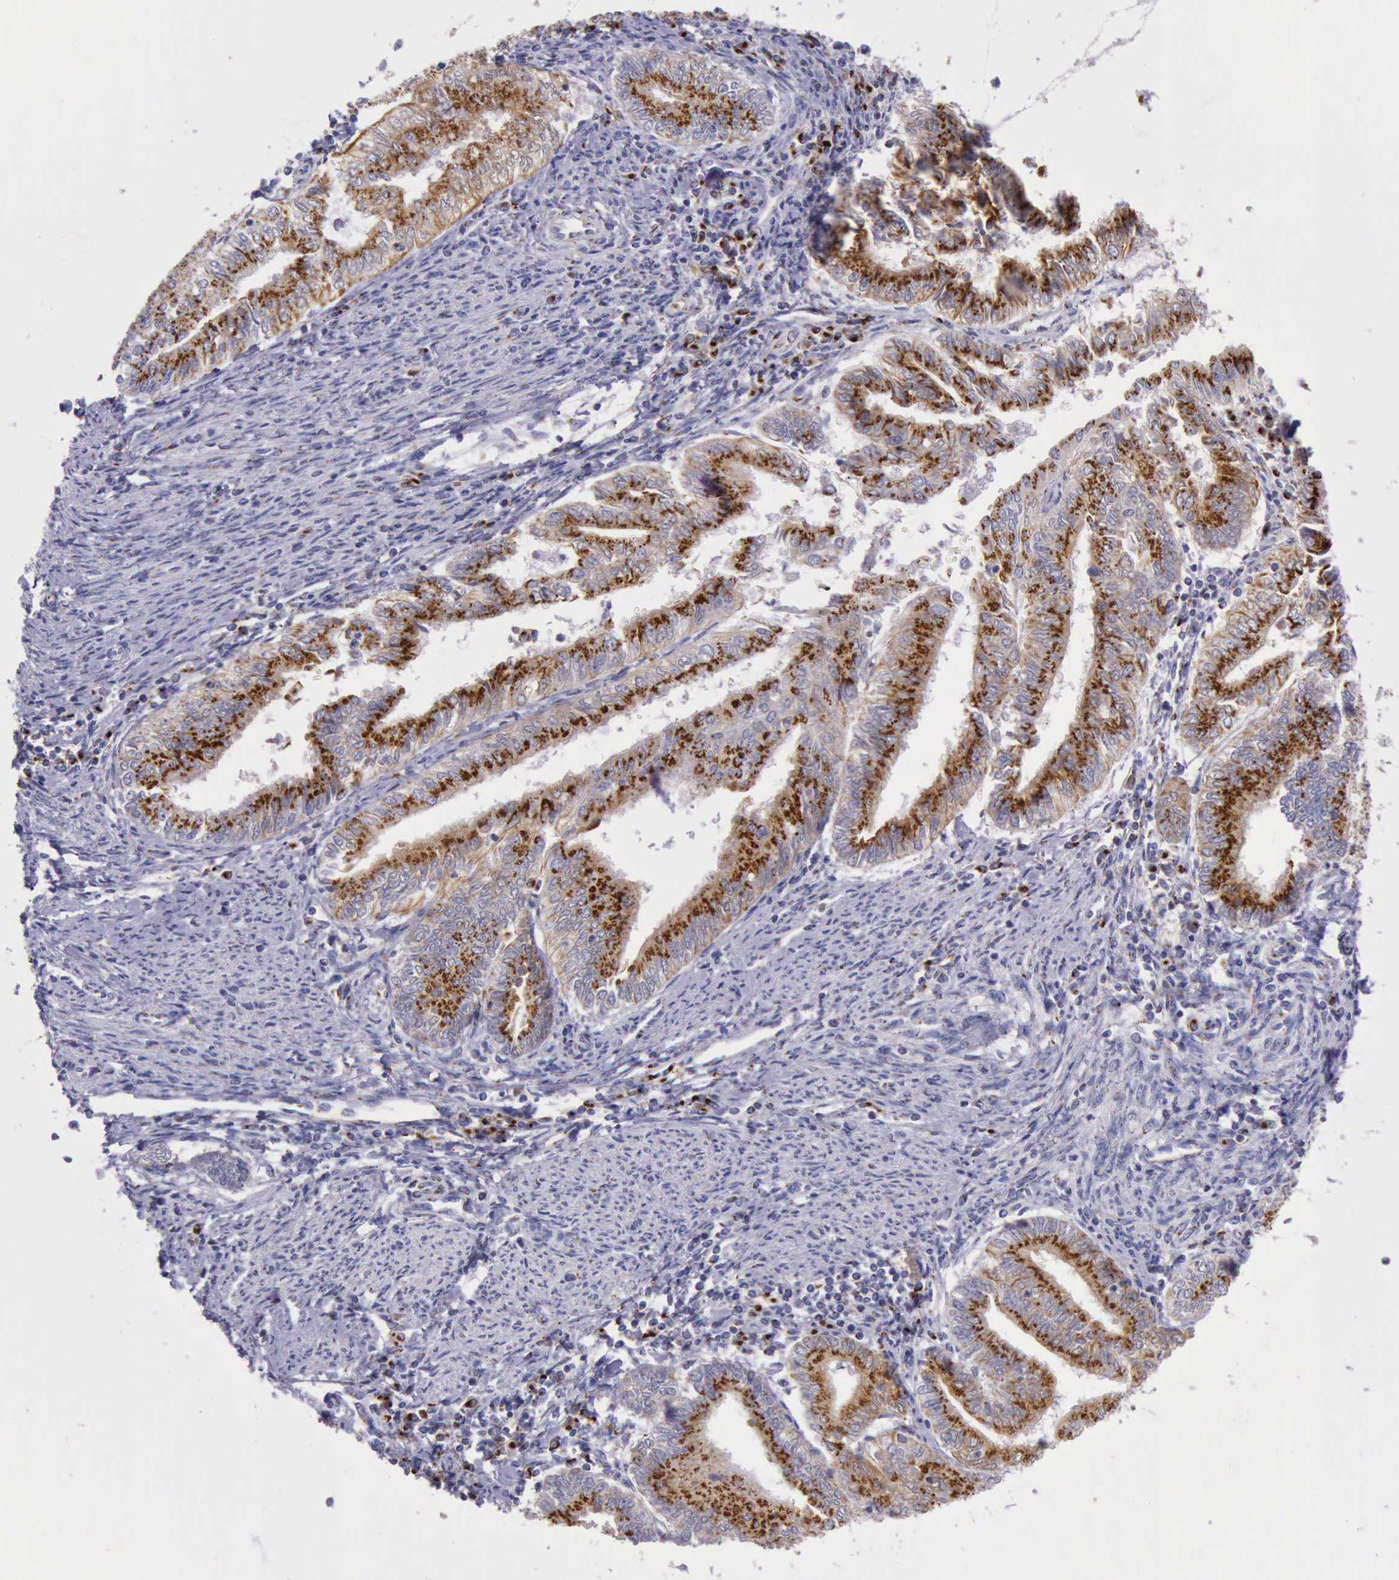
{"staining": {"intensity": "strong", "quantity": ">75%", "location": "cytoplasmic/membranous"}, "tissue": "endometrial cancer", "cell_type": "Tumor cells", "image_type": "cancer", "snomed": [{"axis": "morphology", "description": "Adenocarcinoma, NOS"}, {"axis": "topography", "description": "Endometrium"}], "caption": "Endometrial cancer (adenocarcinoma) stained for a protein (brown) reveals strong cytoplasmic/membranous positive positivity in approximately >75% of tumor cells.", "gene": "GOLGA5", "patient": {"sex": "female", "age": 66}}